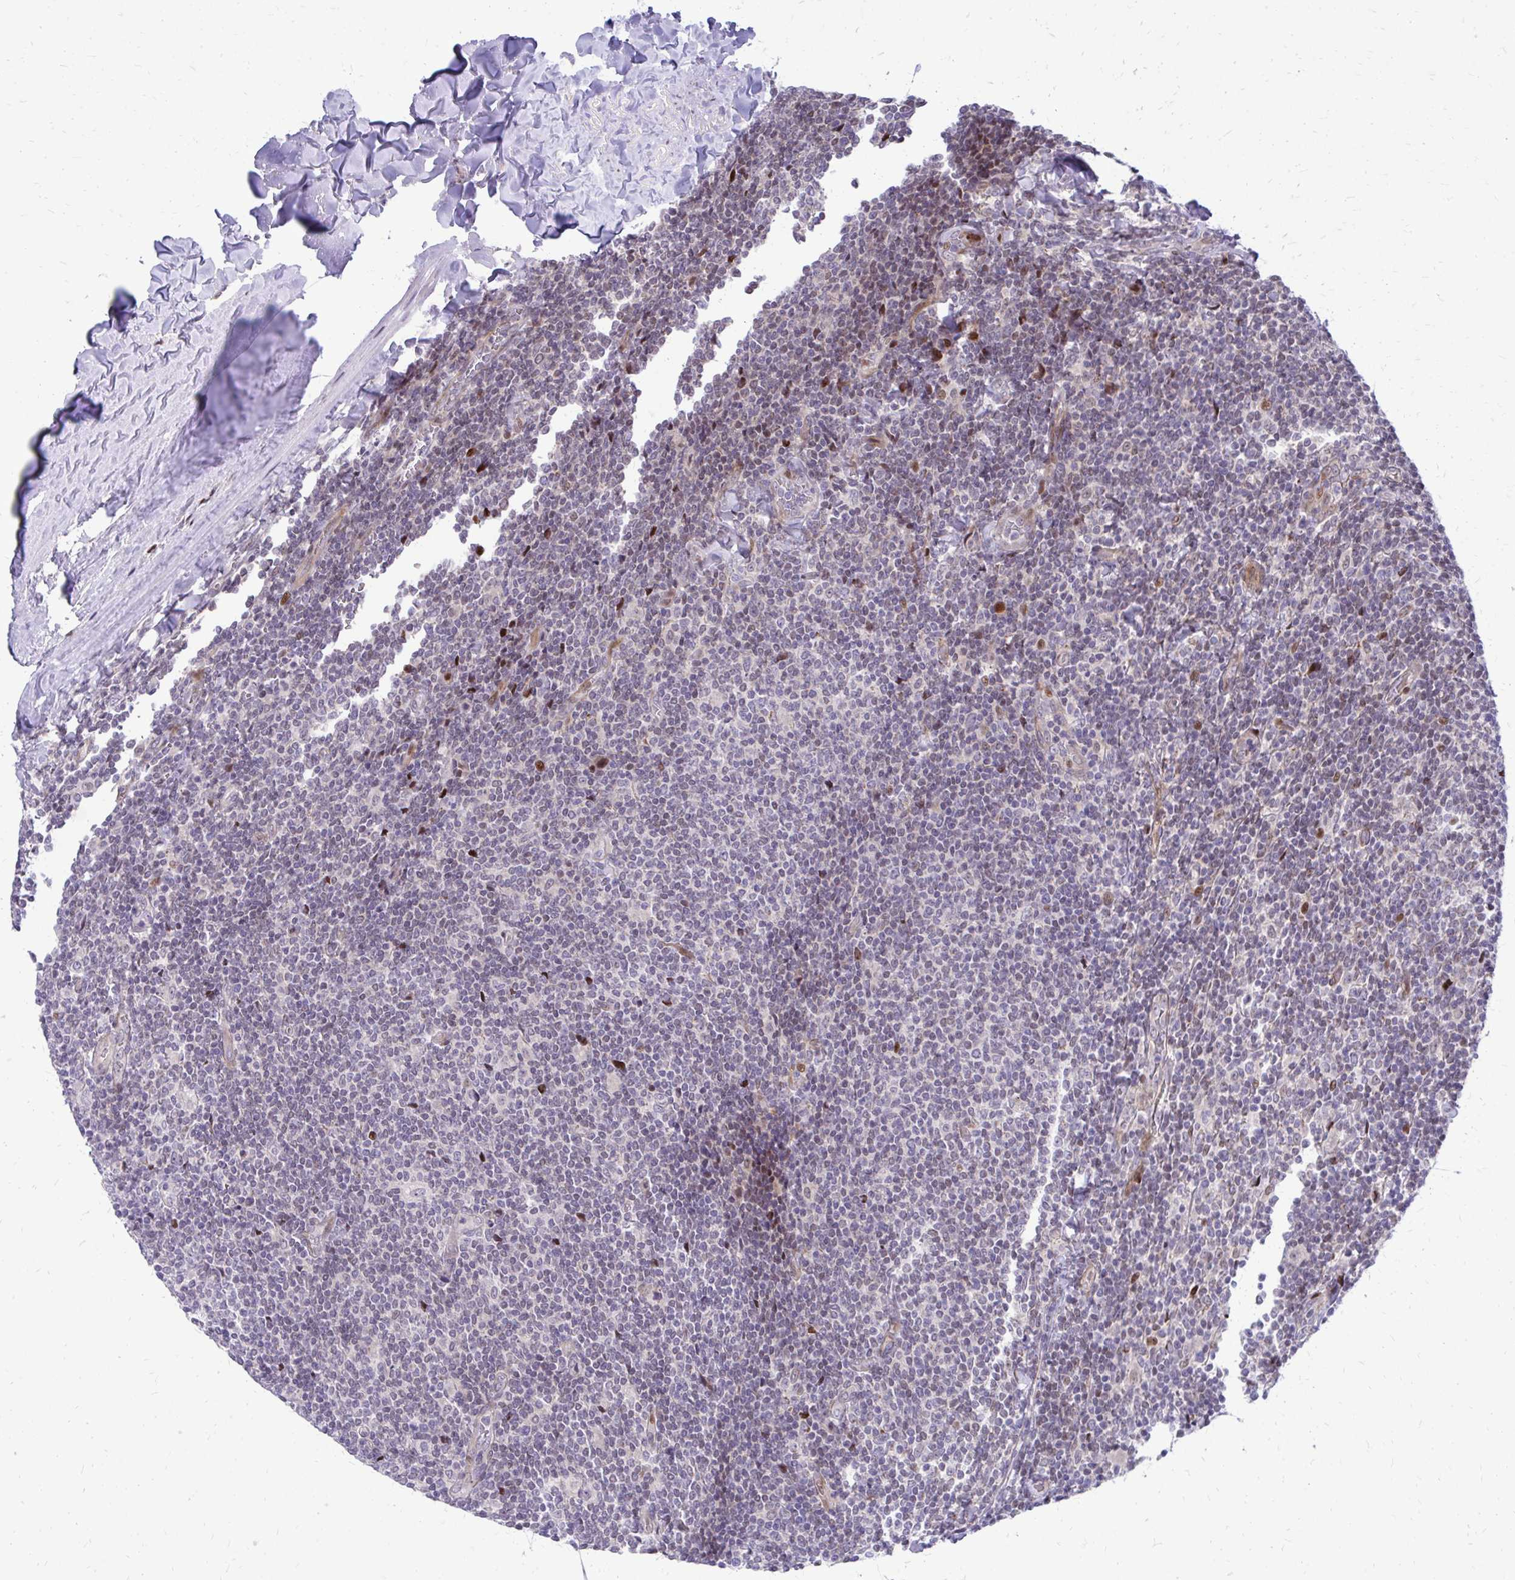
{"staining": {"intensity": "negative", "quantity": "none", "location": "none"}, "tissue": "lymphoma", "cell_type": "Tumor cells", "image_type": "cancer", "snomed": [{"axis": "morphology", "description": "Malignant lymphoma, non-Hodgkin's type, Low grade"}, {"axis": "topography", "description": "Lymph node"}], "caption": "Immunohistochemical staining of lymphoma demonstrates no significant expression in tumor cells.", "gene": "PPDPFL", "patient": {"sex": "male", "age": 52}}